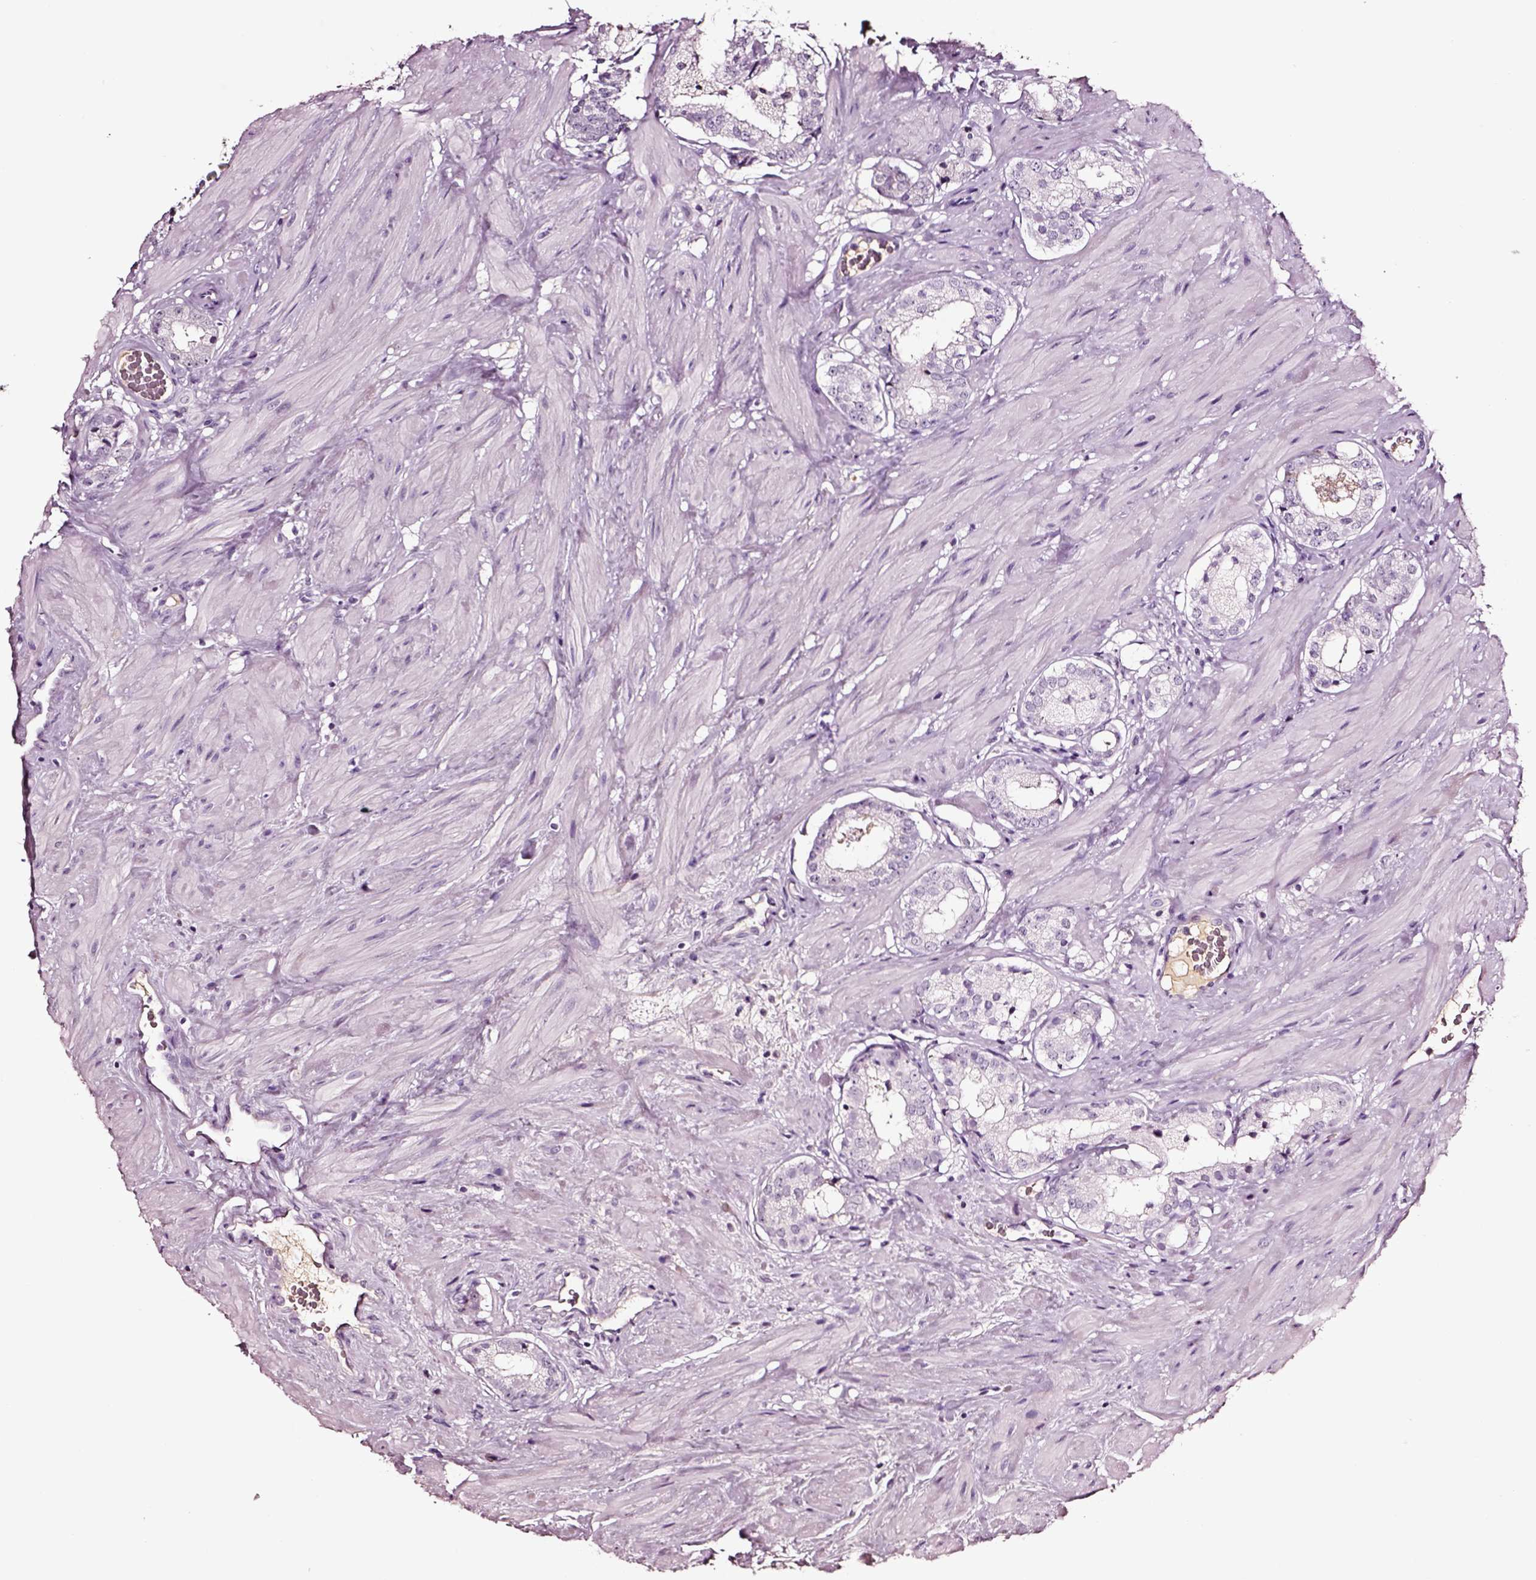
{"staining": {"intensity": "negative", "quantity": "none", "location": "none"}, "tissue": "prostate cancer", "cell_type": "Tumor cells", "image_type": "cancer", "snomed": [{"axis": "morphology", "description": "Adenocarcinoma, Low grade"}, {"axis": "topography", "description": "Prostate"}], "caption": "This image is of prostate cancer stained with immunohistochemistry (IHC) to label a protein in brown with the nuclei are counter-stained blue. There is no expression in tumor cells.", "gene": "SMIM17", "patient": {"sex": "male", "age": 60}}